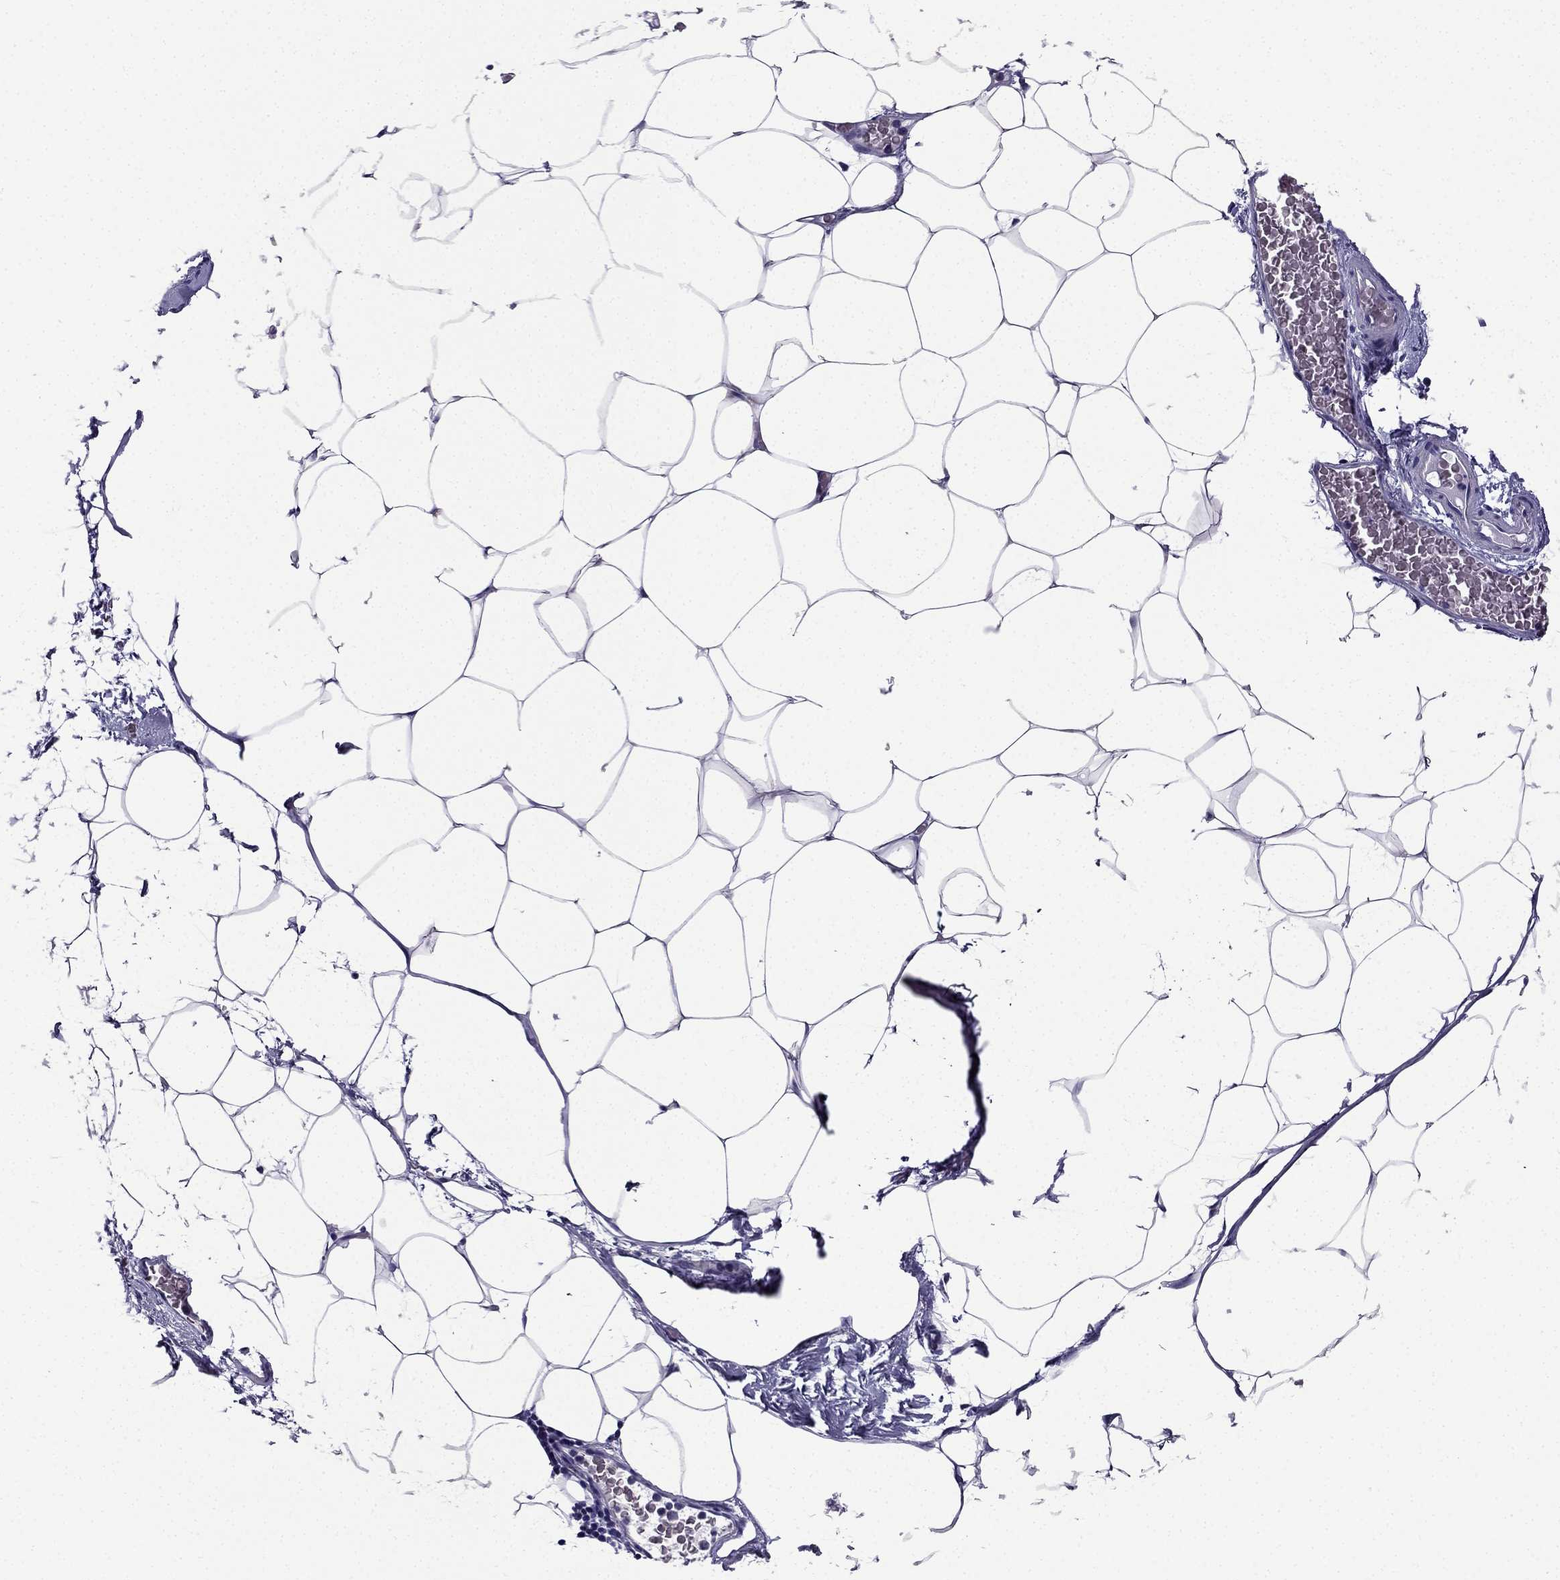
{"staining": {"intensity": "negative", "quantity": "none", "location": "none"}, "tissue": "adipose tissue", "cell_type": "Adipocytes", "image_type": "normal", "snomed": [{"axis": "morphology", "description": "Normal tissue, NOS"}, {"axis": "topography", "description": "Adipose tissue"}], "caption": "This is an immunohistochemistry photomicrograph of benign human adipose tissue. There is no expression in adipocytes.", "gene": "TSSK4", "patient": {"sex": "male", "age": 57}}